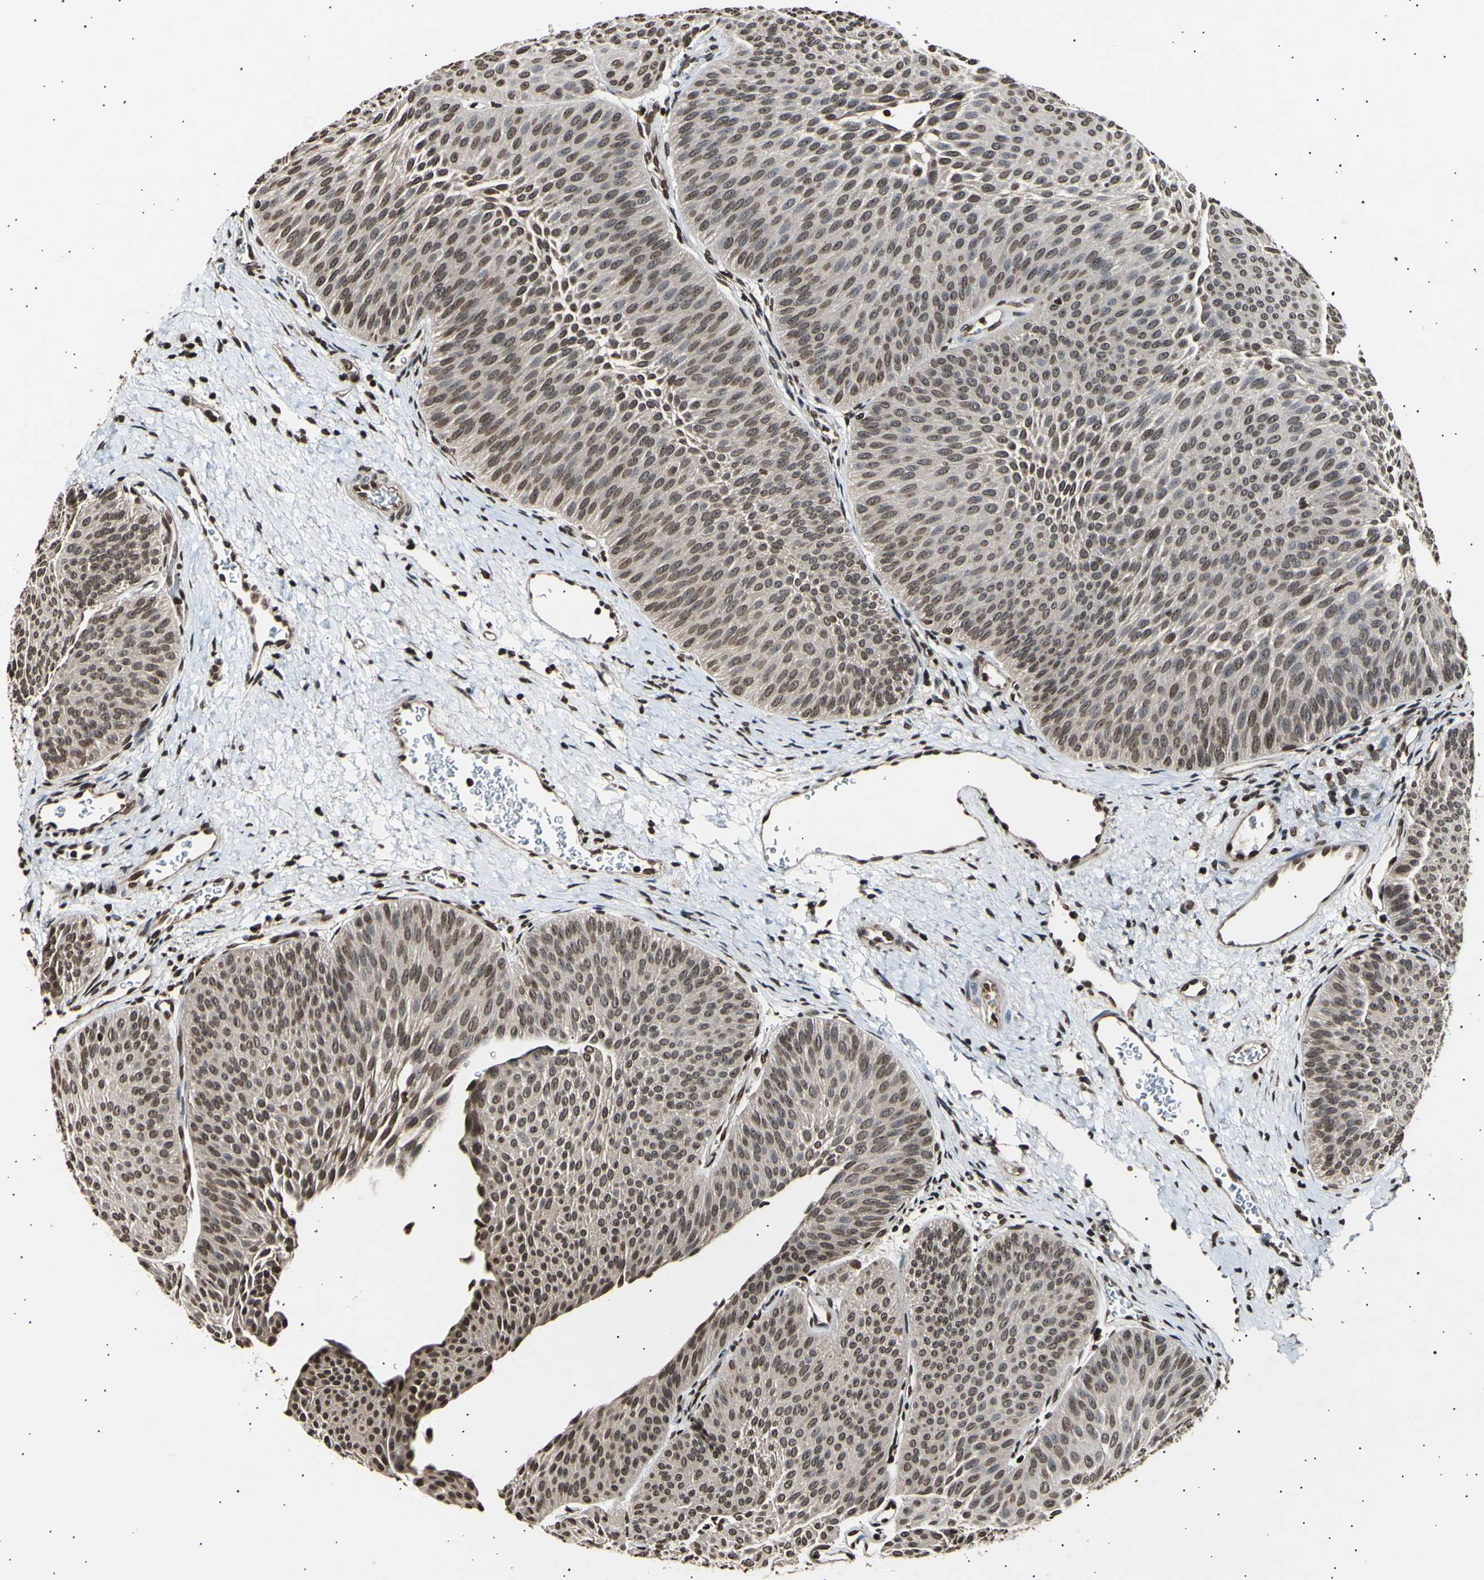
{"staining": {"intensity": "moderate", "quantity": ">75%", "location": "cytoplasmic/membranous,nuclear"}, "tissue": "urothelial cancer", "cell_type": "Tumor cells", "image_type": "cancer", "snomed": [{"axis": "morphology", "description": "Urothelial carcinoma, Low grade"}, {"axis": "topography", "description": "Urinary bladder"}], "caption": "Immunohistochemistry (IHC) staining of low-grade urothelial carcinoma, which exhibits medium levels of moderate cytoplasmic/membranous and nuclear positivity in about >75% of tumor cells indicating moderate cytoplasmic/membranous and nuclear protein positivity. The staining was performed using DAB (3,3'-diaminobenzidine) (brown) for protein detection and nuclei were counterstained in hematoxylin (blue).", "gene": "ANAPC7", "patient": {"sex": "female", "age": 60}}